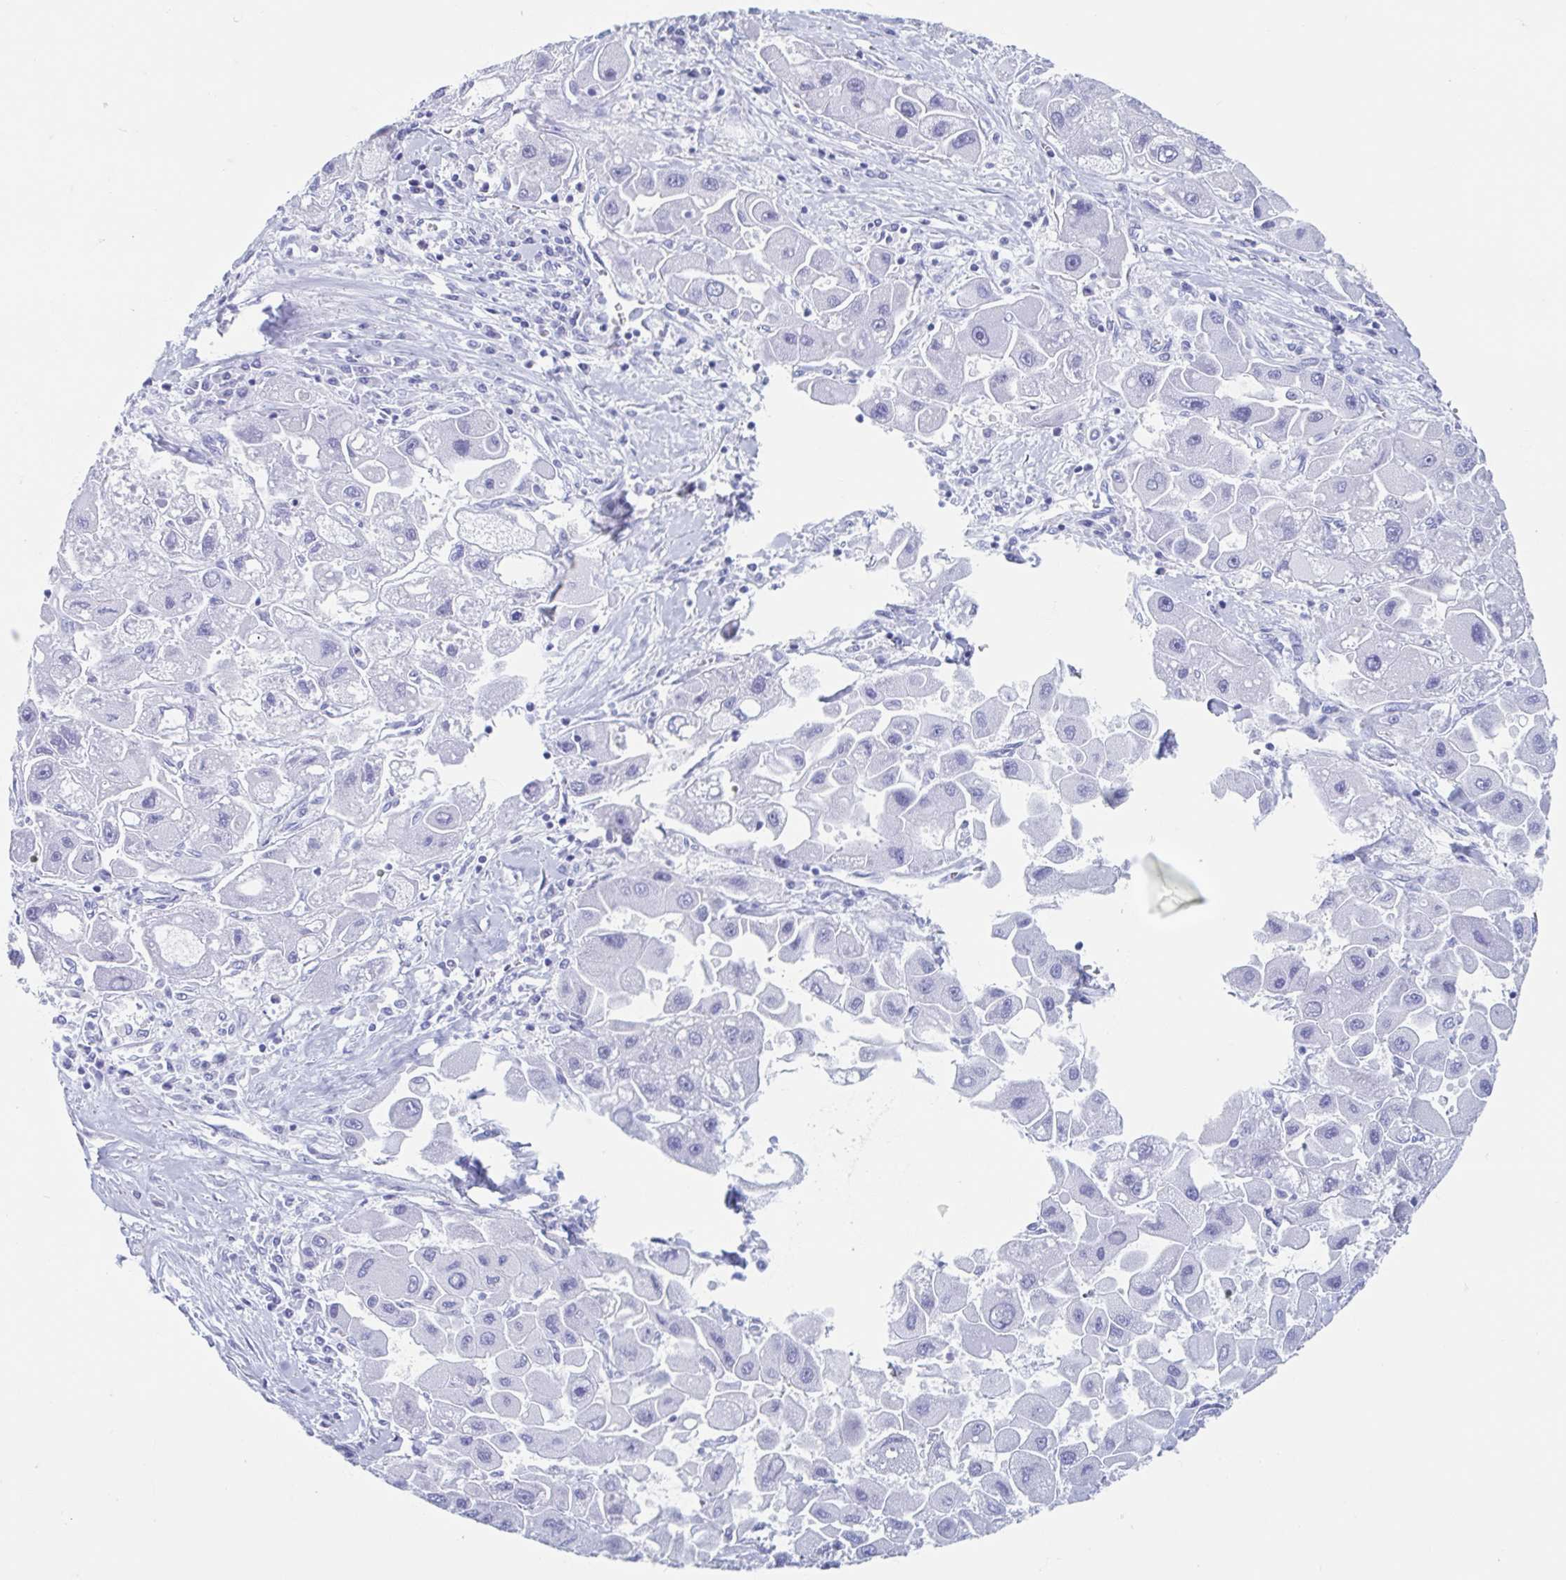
{"staining": {"intensity": "negative", "quantity": "none", "location": "none"}, "tissue": "liver cancer", "cell_type": "Tumor cells", "image_type": "cancer", "snomed": [{"axis": "morphology", "description": "Carcinoma, Hepatocellular, NOS"}, {"axis": "topography", "description": "Liver"}], "caption": "There is no significant positivity in tumor cells of liver hepatocellular carcinoma.", "gene": "HDGFL1", "patient": {"sex": "male", "age": 24}}